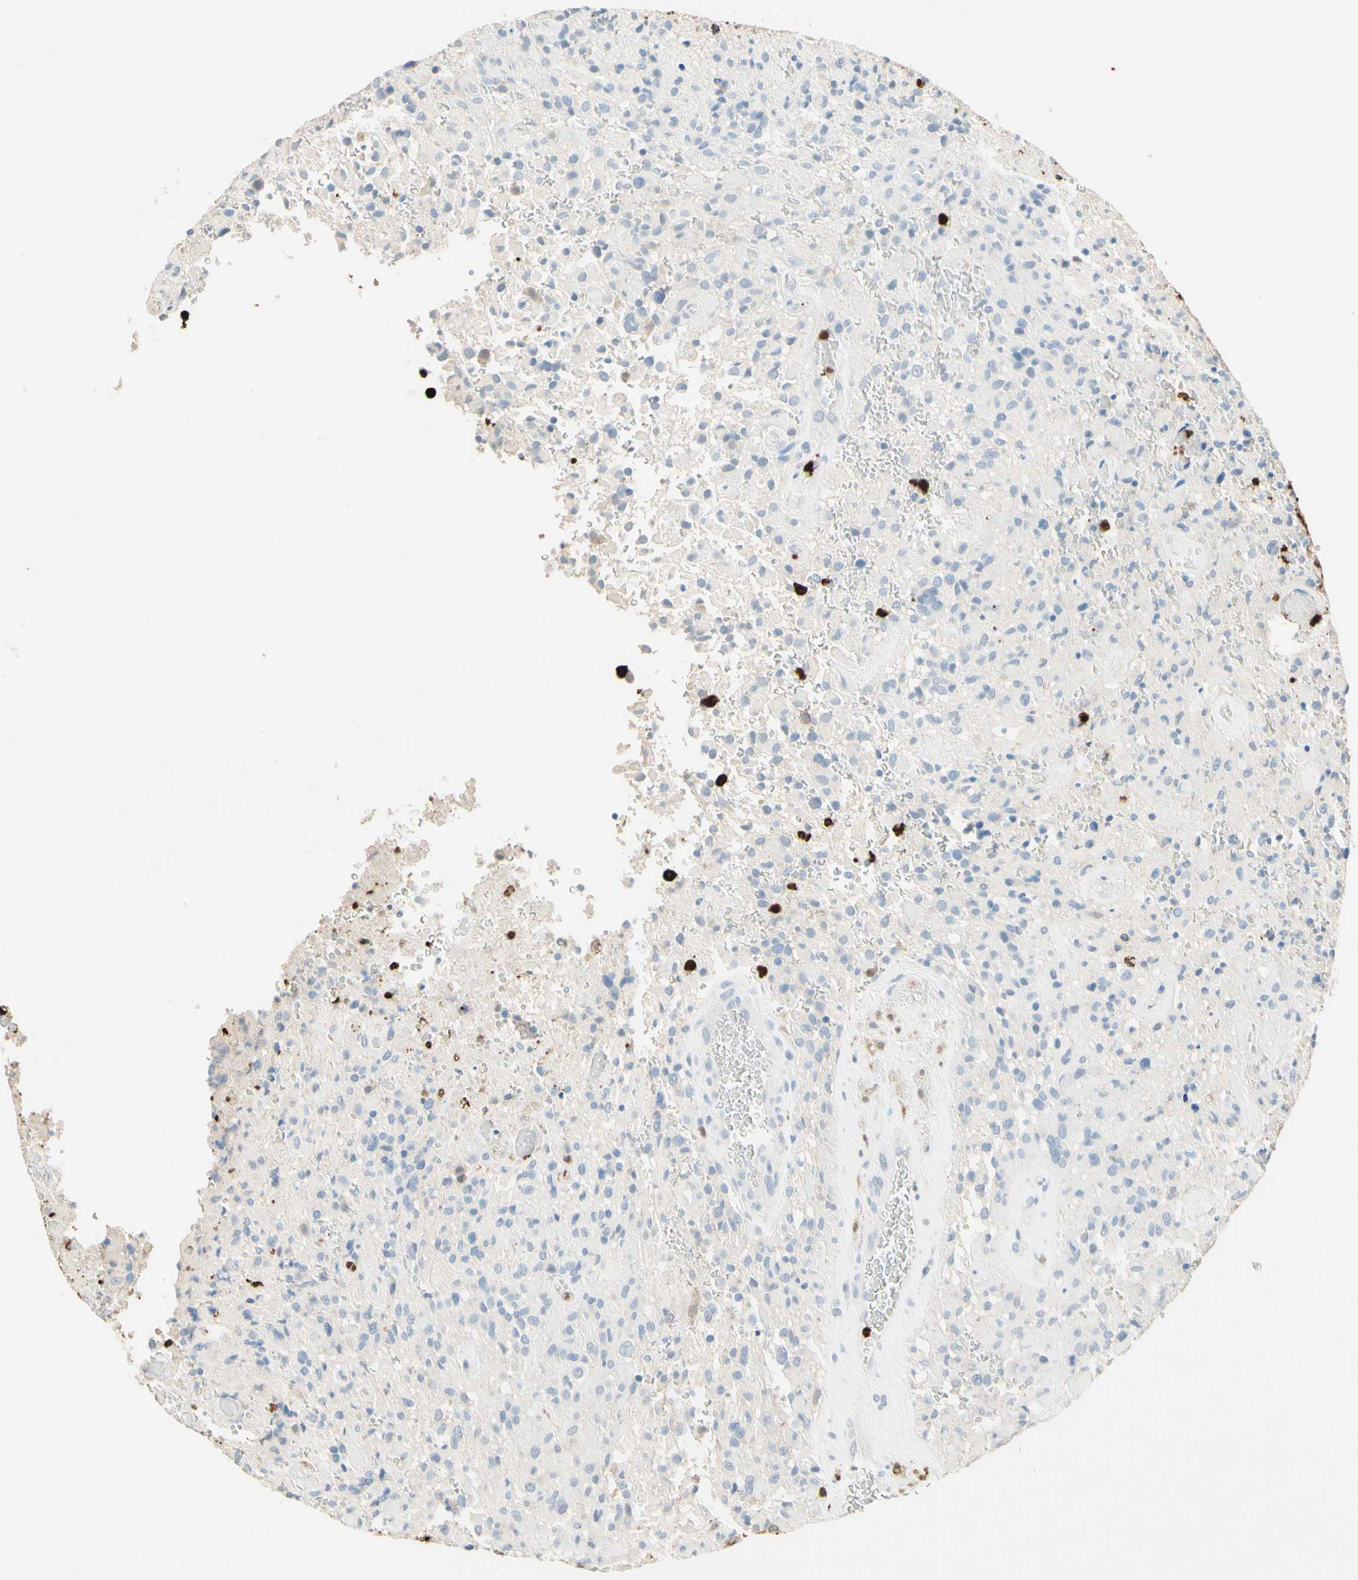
{"staining": {"intensity": "weak", "quantity": "<25%", "location": "cytoplasmic/membranous"}, "tissue": "glioma", "cell_type": "Tumor cells", "image_type": "cancer", "snomed": [{"axis": "morphology", "description": "Glioma, malignant, High grade"}, {"axis": "topography", "description": "Brain"}], "caption": "Glioma stained for a protein using IHC reveals no positivity tumor cells.", "gene": "NFKBIZ", "patient": {"sex": "male", "age": 71}}